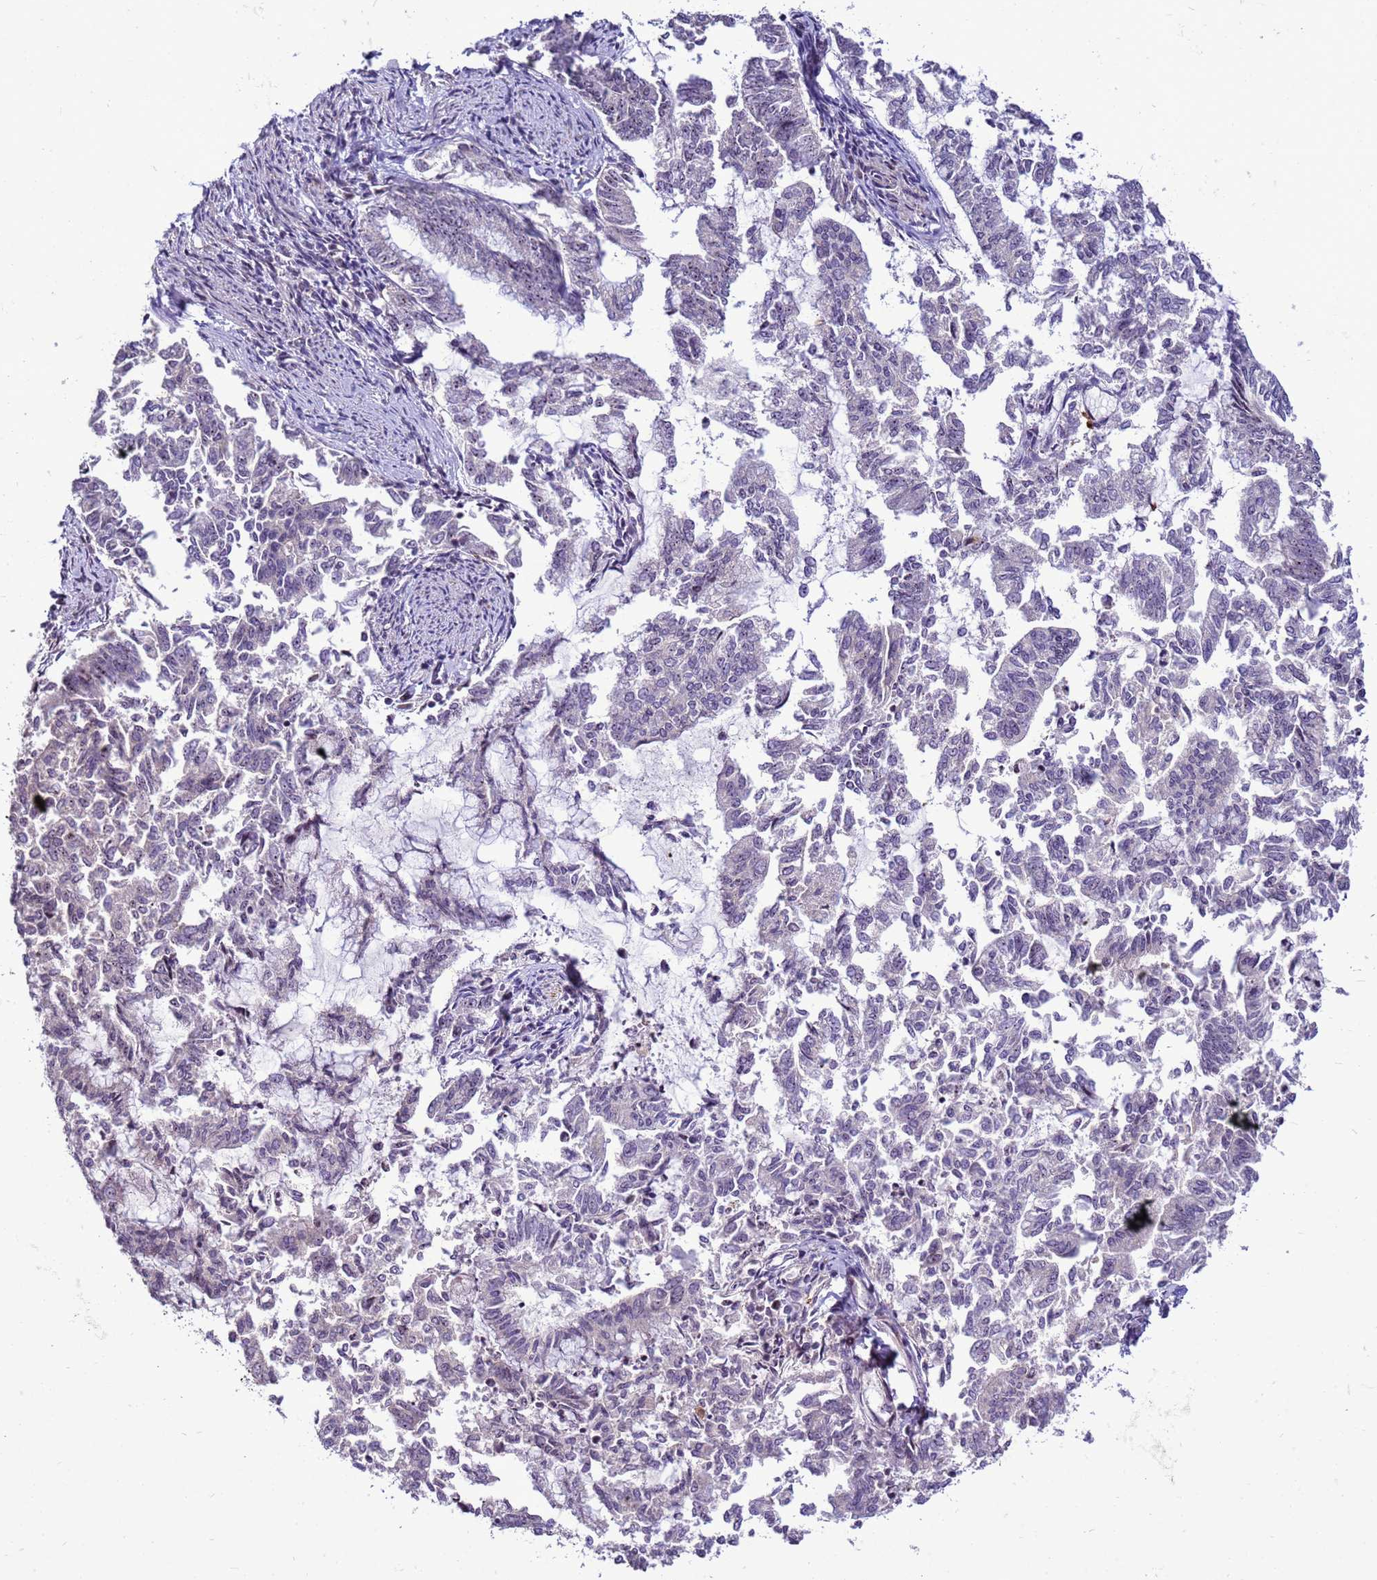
{"staining": {"intensity": "negative", "quantity": "none", "location": "none"}, "tissue": "endometrial cancer", "cell_type": "Tumor cells", "image_type": "cancer", "snomed": [{"axis": "morphology", "description": "Adenocarcinoma, NOS"}, {"axis": "topography", "description": "Endometrium"}], "caption": "This is a micrograph of immunohistochemistry (IHC) staining of adenocarcinoma (endometrial), which shows no staining in tumor cells.", "gene": "VPS4B", "patient": {"sex": "female", "age": 79}}